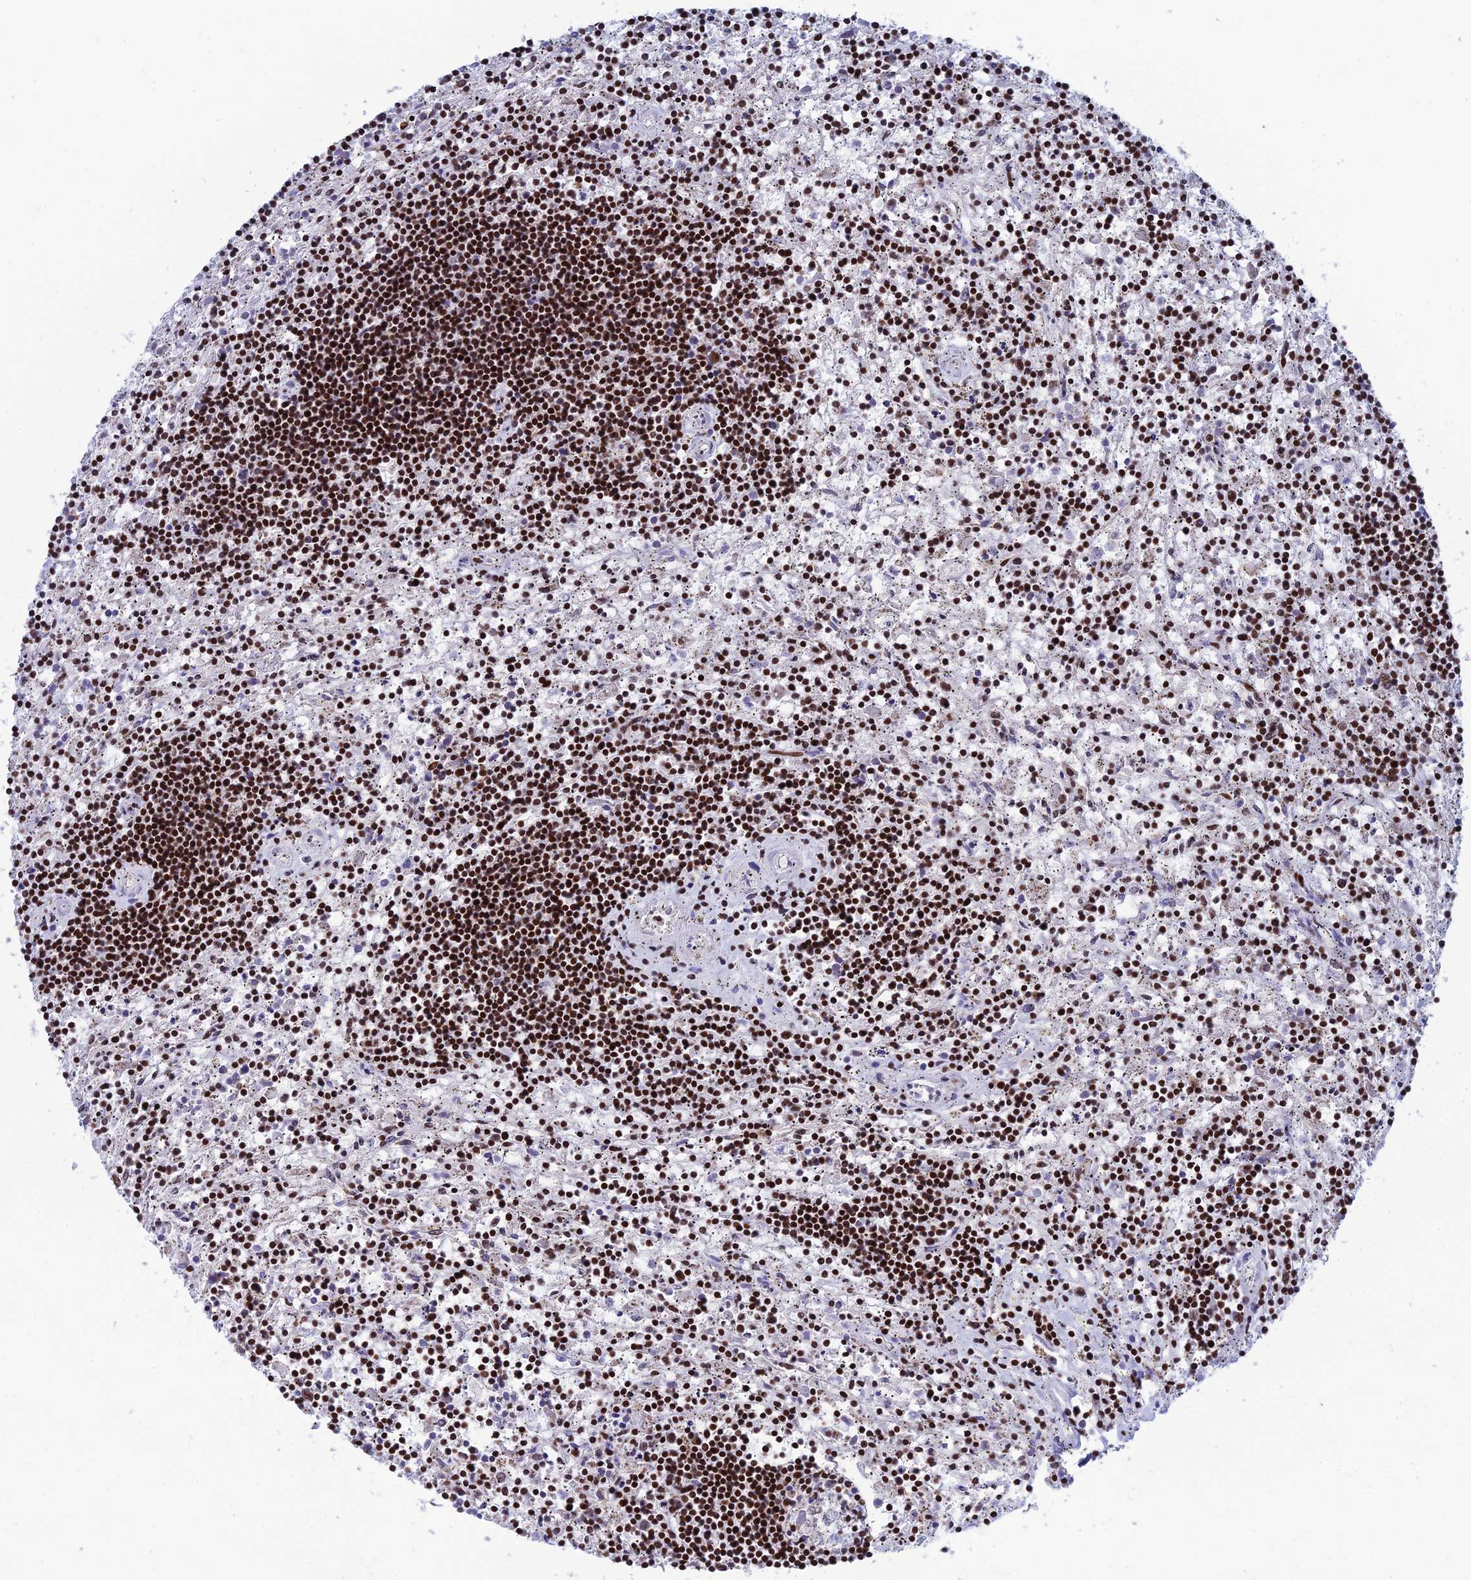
{"staining": {"intensity": "strong", "quantity": ">75%", "location": "nuclear"}, "tissue": "lymphoma", "cell_type": "Tumor cells", "image_type": "cancer", "snomed": [{"axis": "morphology", "description": "Malignant lymphoma, non-Hodgkin's type, Low grade"}, {"axis": "topography", "description": "Spleen"}], "caption": "This is a photomicrograph of immunohistochemistry staining of lymphoma, which shows strong staining in the nuclear of tumor cells.", "gene": "AFF3", "patient": {"sex": "male", "age": 76}}